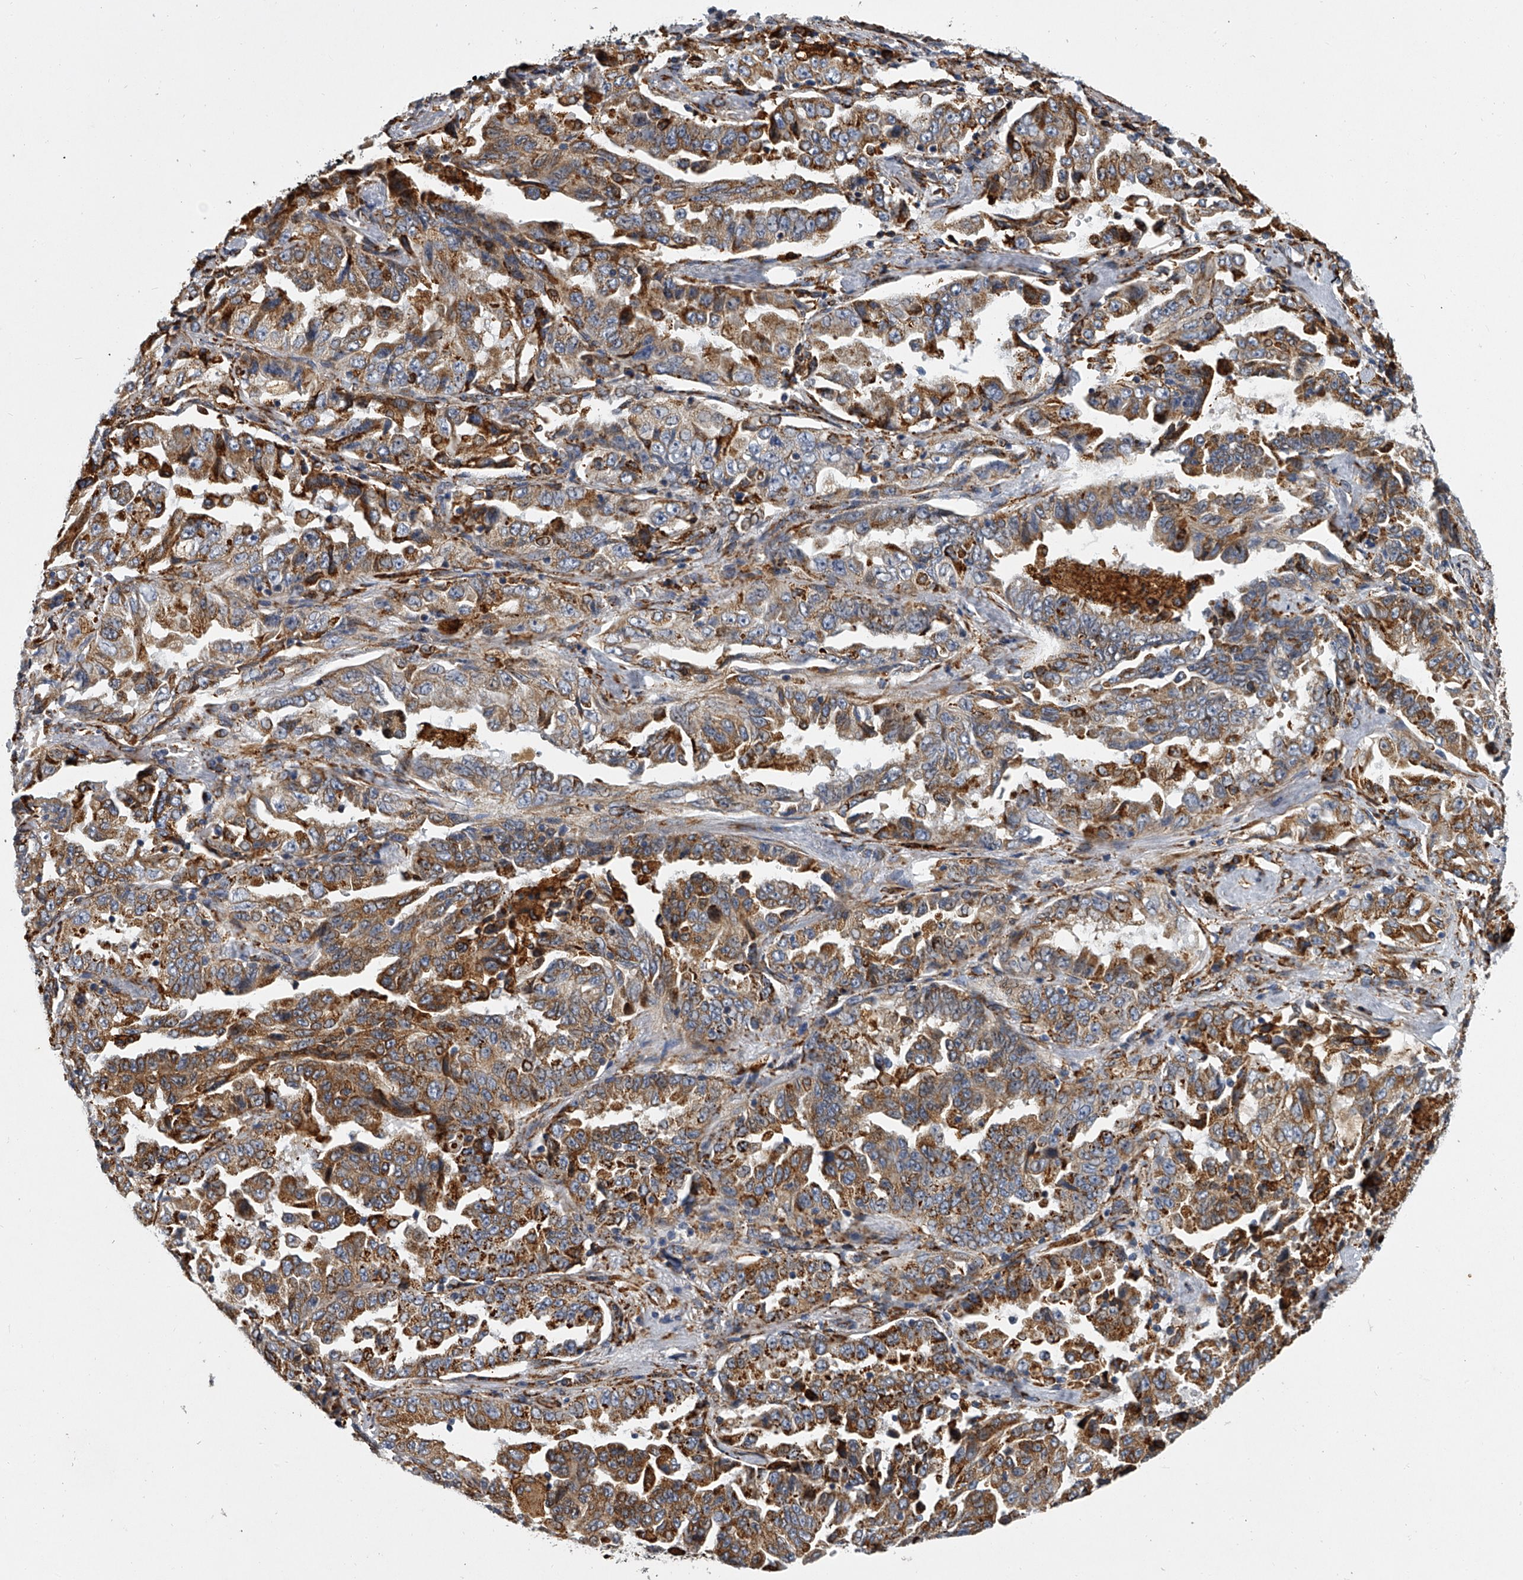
{"staining": {"intensity": "moderate", "quantity": ">75%", "location": "cytoplasmic/membranous"}, "tissue": "lung cancer", "cell_type": "Tumor cells", "image_type": "cancer", "snomed": [{"axis": "morphology", "description": "Adenocarcinoma, NOS"}, {"axis": "topography", "description": "Lung"}], "caption": "There is medium levels of moderate cytoplasmic/membranous staining in tumor cells of adenocarcinoma (lung), as demonstrated by immunohistochemical staining (brown color).", "gene": "TMEM63C", "patient": {"sex": "female", "age": 51}}